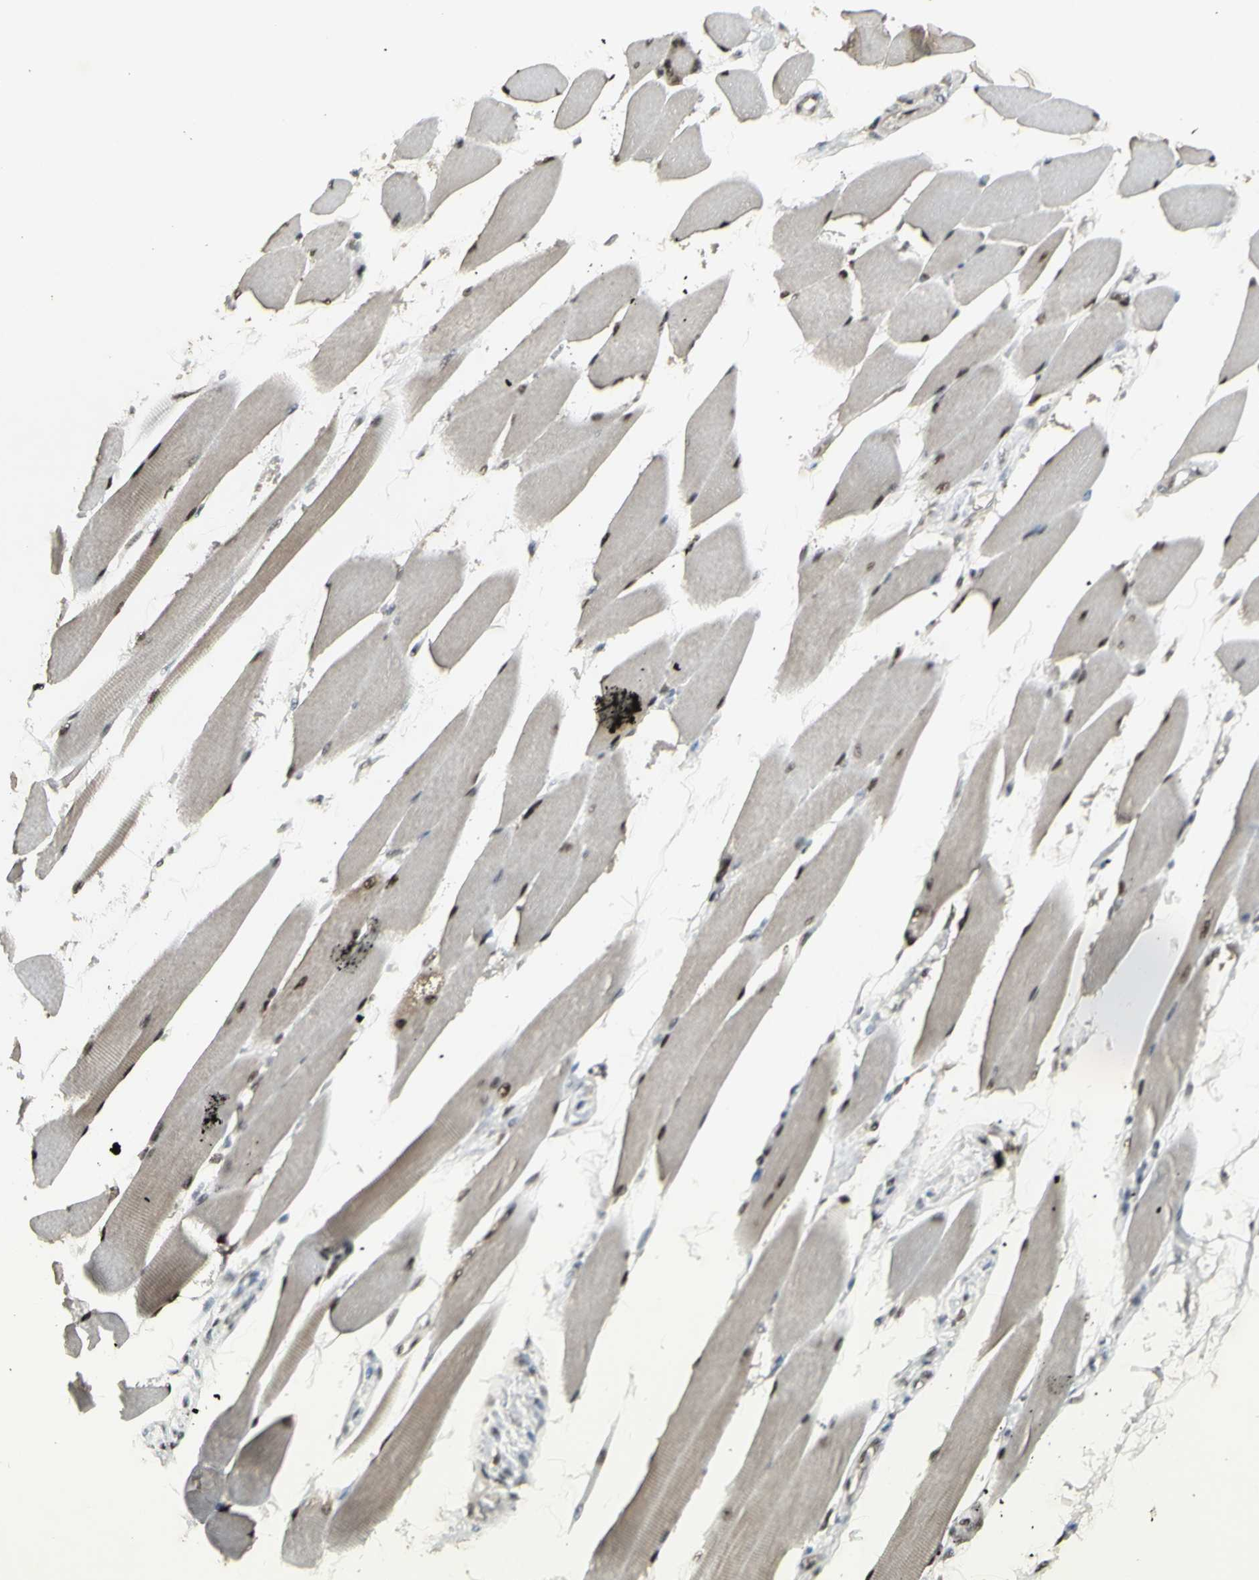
{"staining": {"intensity": "moderate", "quantity": ">75%", "location": "nuclear"}, "tissue": "skeletal muscle", "cell_type": "Myocytes", "image_type": "normal", "snomed": [{"axis": "morphology", "description": "Normal tissue, NOS"}, {"axis": "topography", "description": "Skeletal muscle"}, {"axis": "topography", "description": "Oral tissue"}, {"axis": "topography", "description": "Peripheral nerve tissue"}], "caption": "Myocytes exhibit medium levels of moderate nuclear staining in approximately >75% of cells in normal human skeletal muscle.", "gene": "CCNT1", "patient": {"sex": "female", "age": 84}}